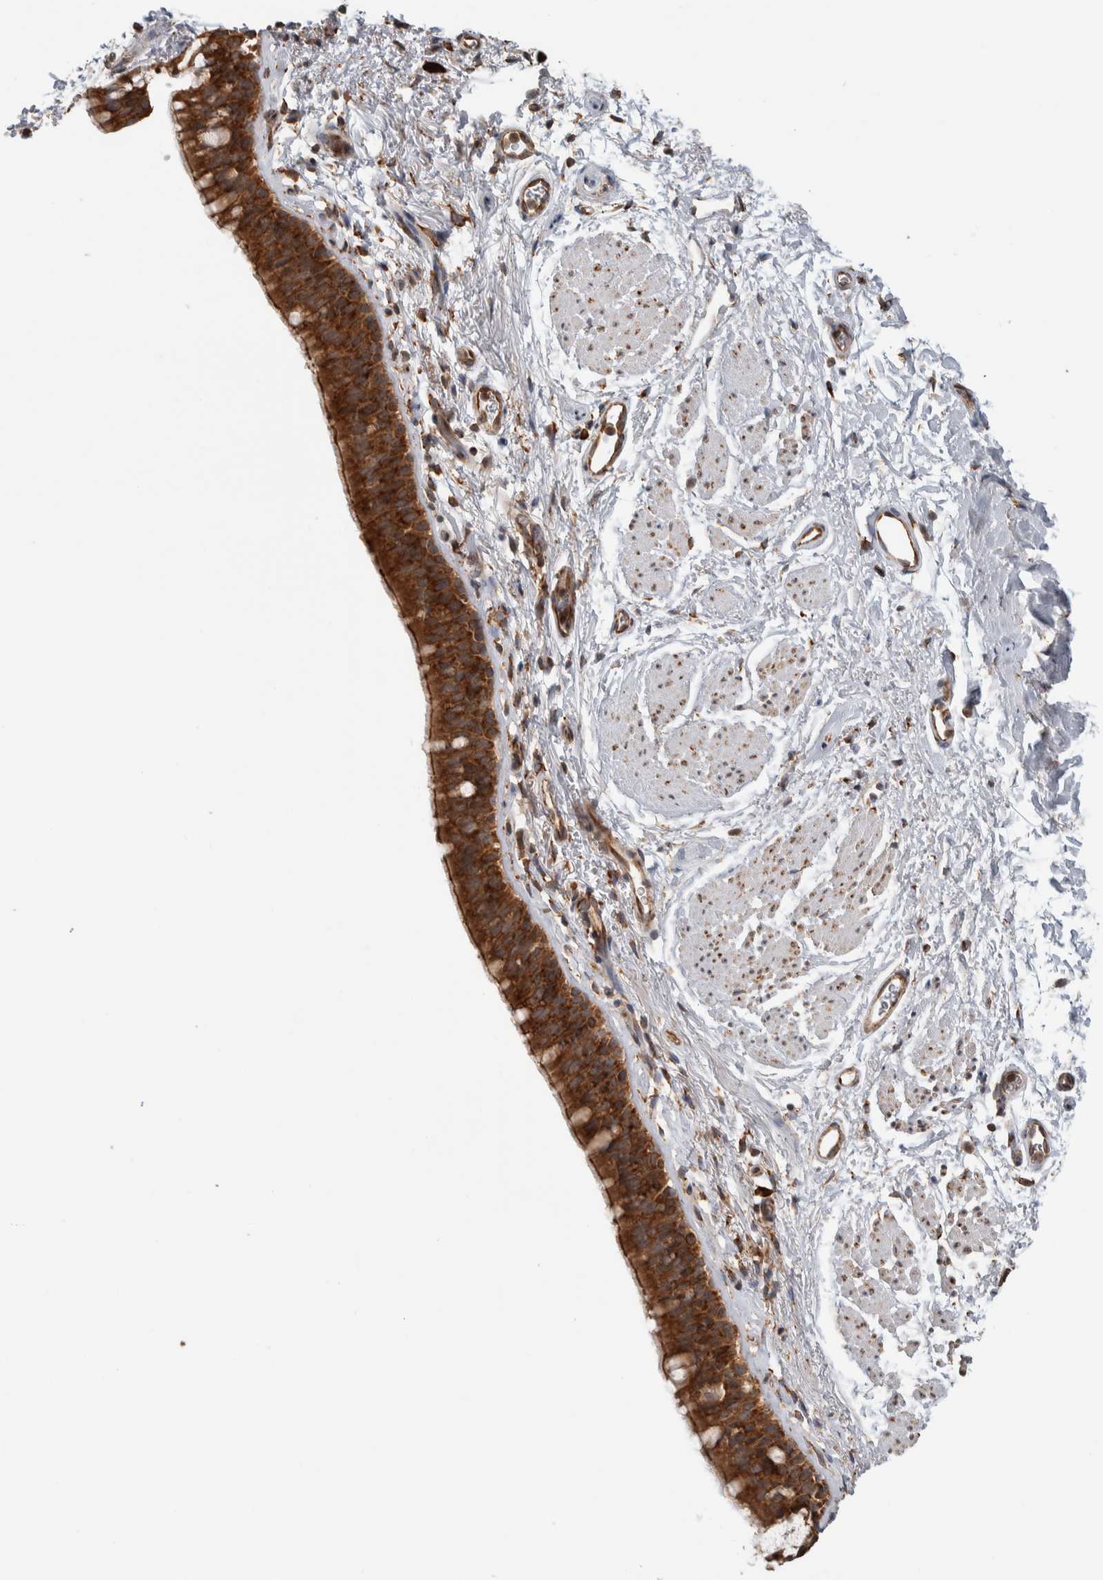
{"staining": {"intensity": "strong", "quantity": ">75%", "location": "cytoplasmic/membranous"}, "tissue": "bronchus", "cell_type": "Respiratory epithelial cells", "image_type": "normal", "snomed": [{"axis": "morphology", "description": "Normal tissue, NOS"}, {"axis": "topography", "description": "Cartilage tissue"}, {"axis": "topography", "description": "Bronchus"}], "caption": "Respiratory epithelial cells reveal high levels of strong cytoplasmic/membranous expression in about >75% of cells in unremarkable human bronchus. Using DAB (brown) and hematoxylin (blue) stains, captured at high magnification using brightfield microscopy.", "gene": "EIF3H", "patient": {"sex": "female", "age": 53}}